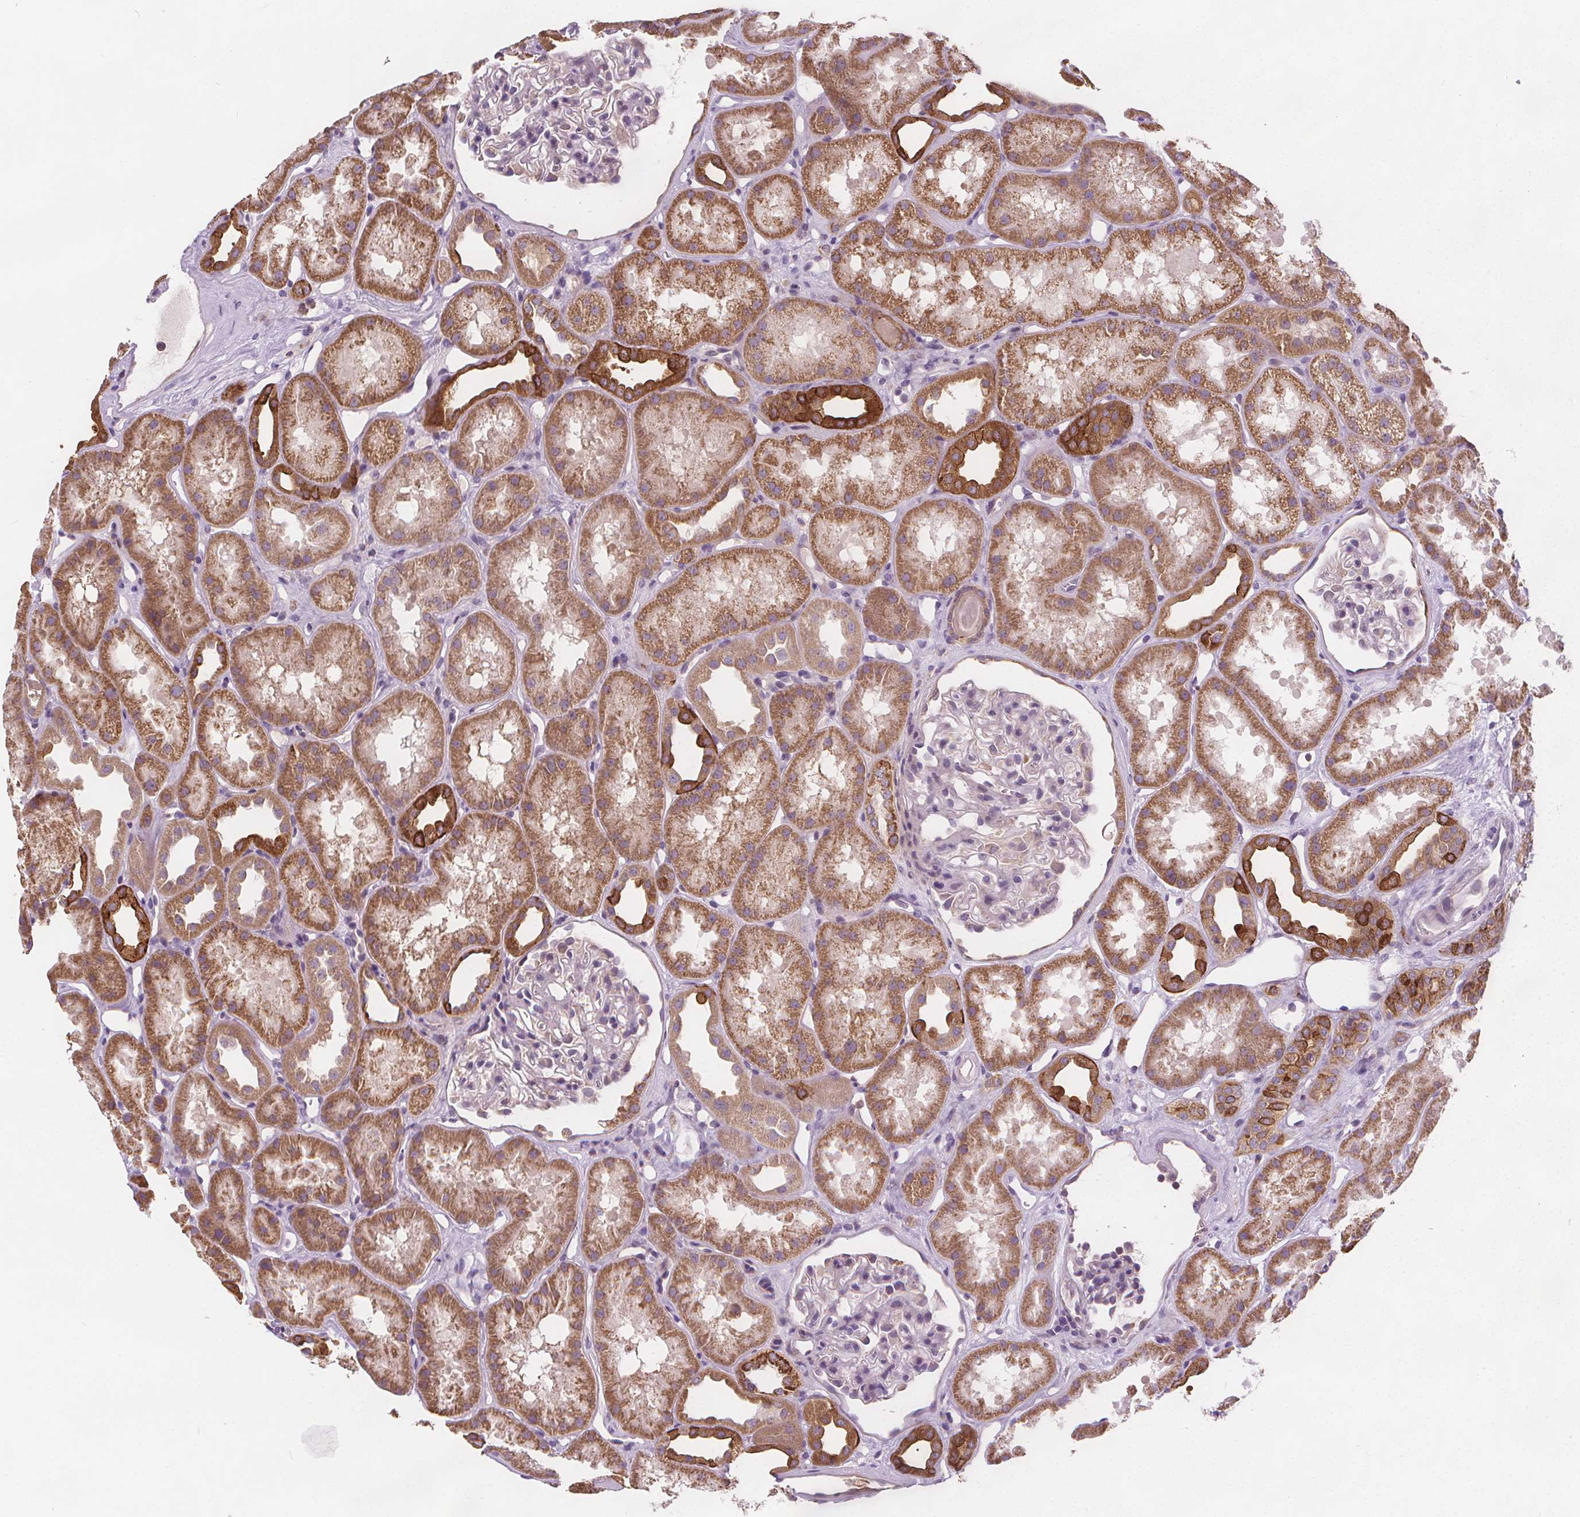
{"staining": {"intensity": "negative", "quantity": "none", "location": "none"}, "tissue": "kidney", "cell_type": "Cells in glomeruli", "image_type": "normal", "snomed": [{"axis": "morphology", "description": "Normal tissue, NOS"}, {"axis": "topography", "description": "Kidney"}], "caption": "Immunohistochemistry (IHC) histopathology image of unremarkable kidney stained for a protein (brown), which displays no expression in cells in glomeruli. (DAB immunohistochemistry (IHC) visualized using brightfield microscopy, high magnification).", "gene": "RAB20", "patient": {"sex": "male", "age": 61}}